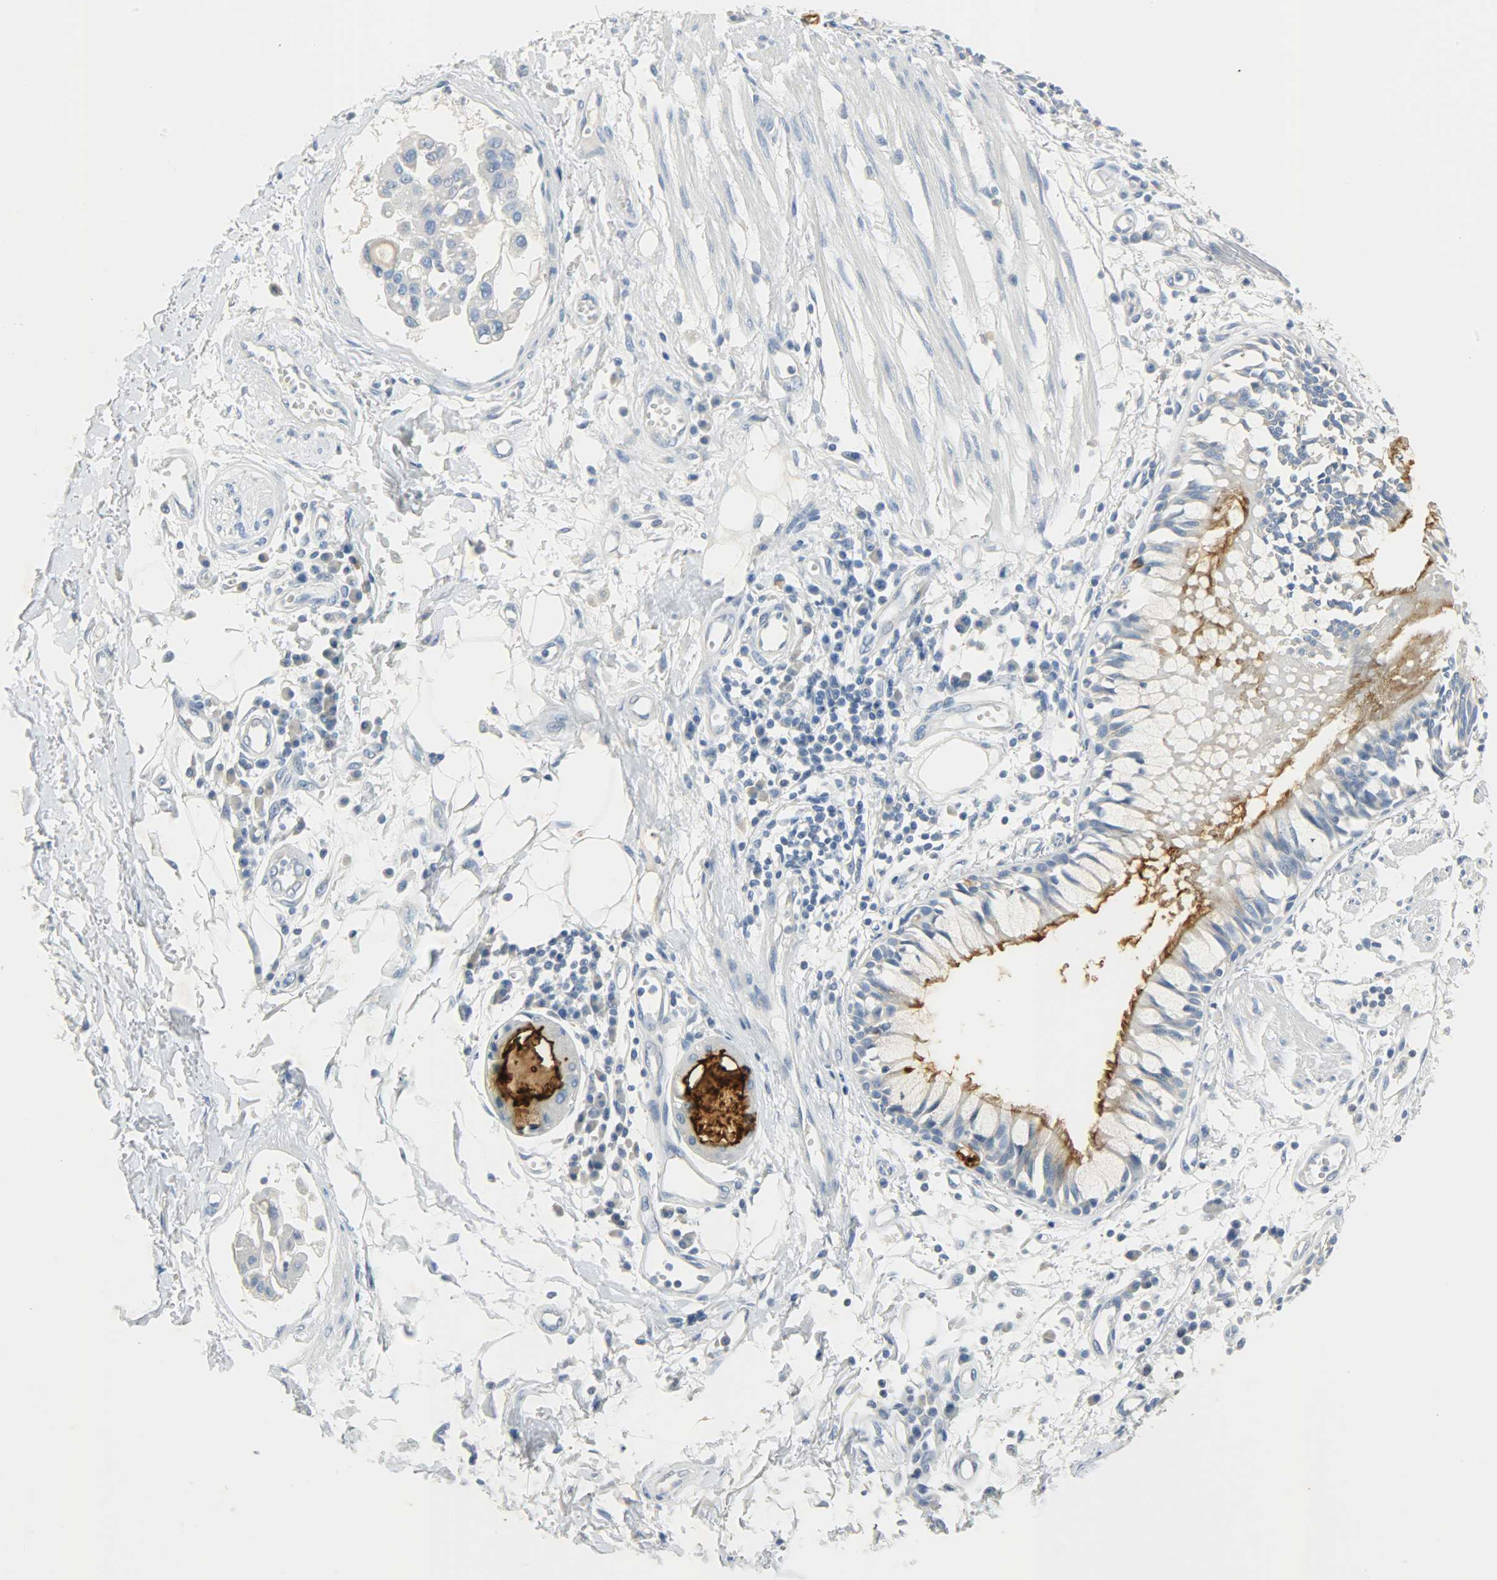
{"staining": {"intensity": "negative", "quantity": "none", "location": "none"}, "tissue": "adipose tissue", "cell_type": "Adipocytes", "image_type": "normal", "snomed": [{"axis": "morphology", "description": "Normal tissue, NOS"}, {"axis": "morphology", "description": "Adenocarcinoma, NOS"}, {"axis": "topography", "description": "Cartilage tissue"}, {"axis": "topography", "description": "Bronchus"}, {"axis": "topography", "description": "Lung"}], "caption": "High power microscopy photomicrograph of an immunohistochemistry (IHC) histopathology image of normal adipose tissue, revealing no significant staining in adipocytes.", "gene": "PROM1", "patient": {"sex": "female", "age": 67}}